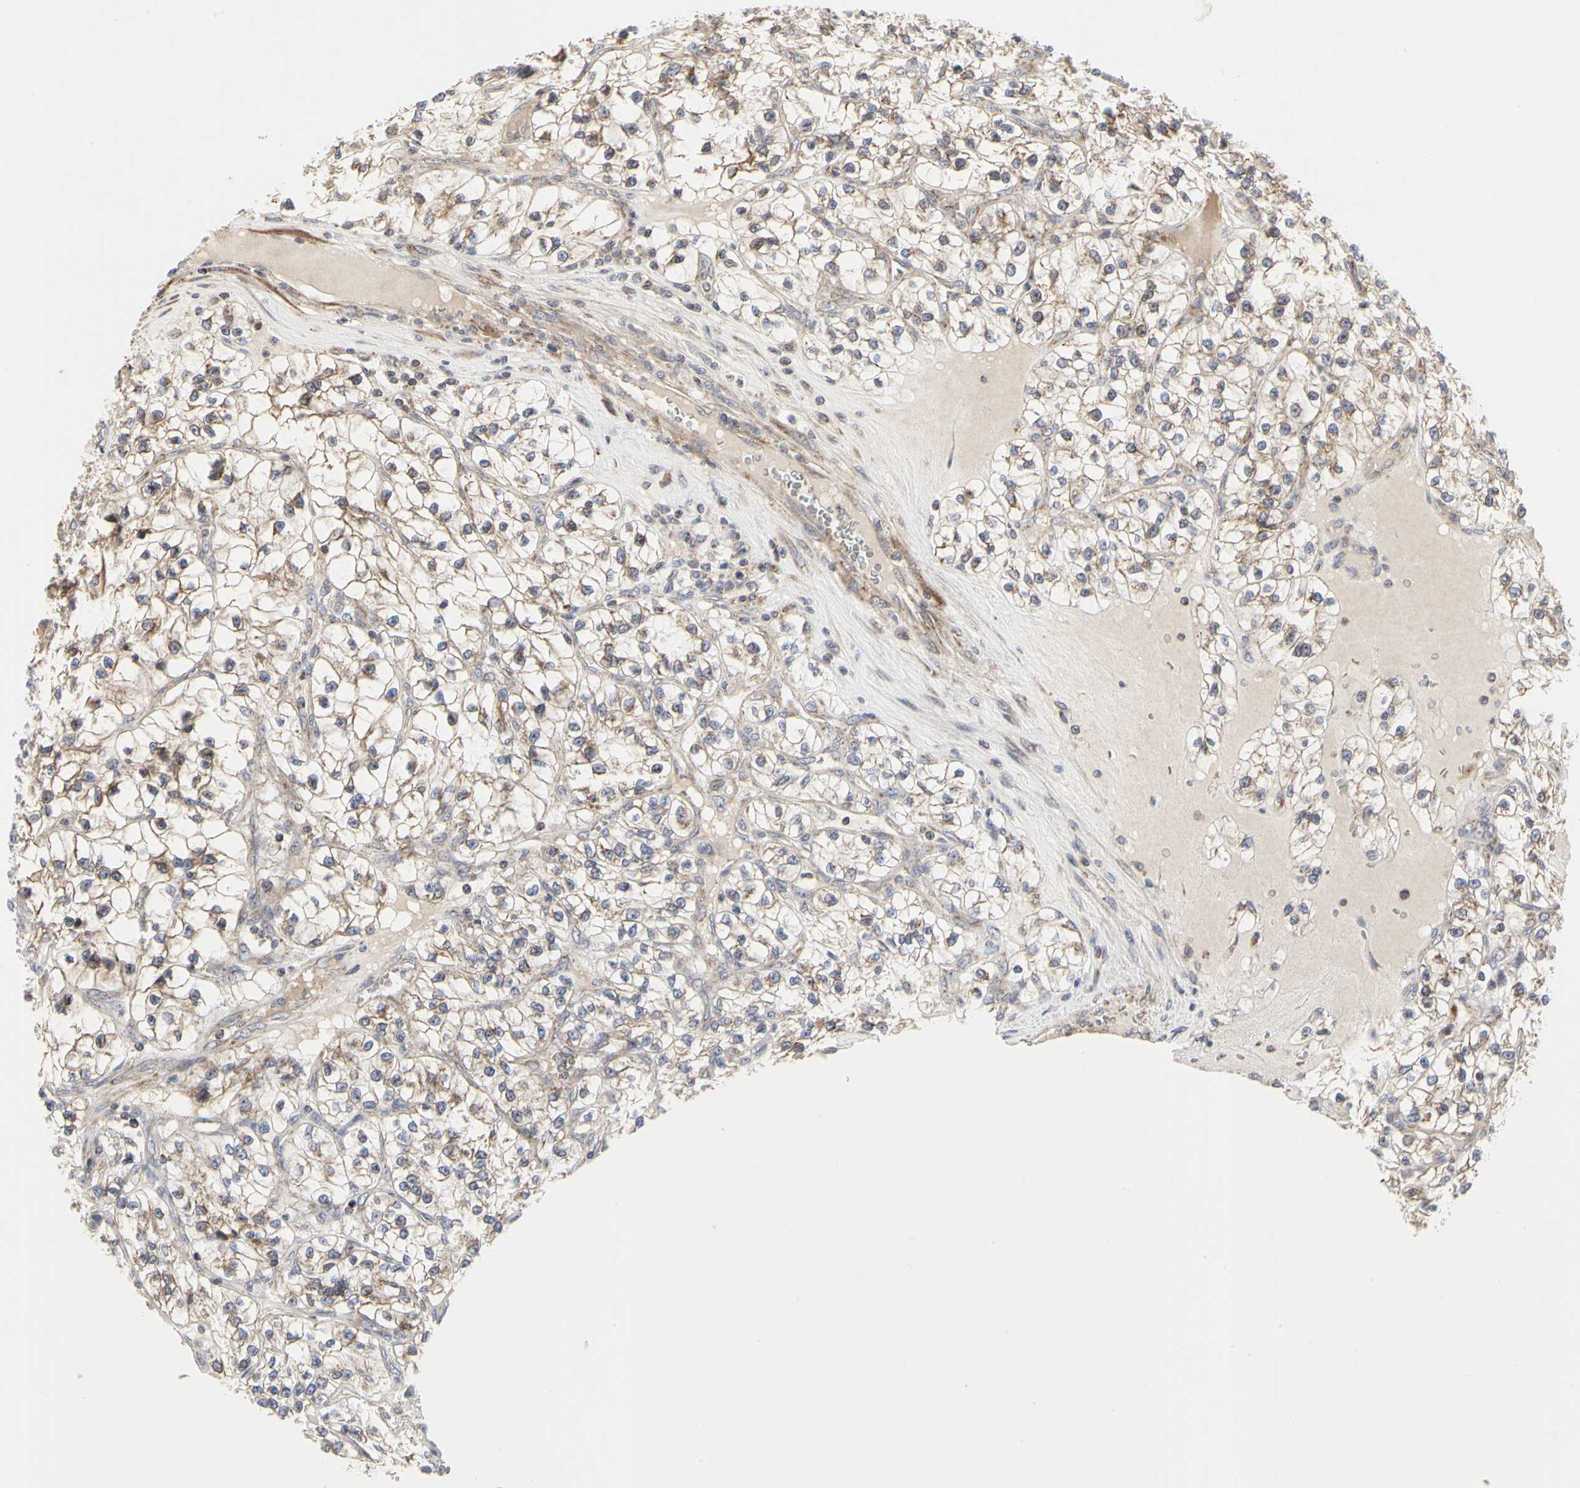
{"staining": {"intensity": "weak", "quantity": "25%-75%", "location": "cytoplasmic/membranous"}, "tissue": "renal cancer", "cell_type": "Tumor cells", "image_type": "cancer", "snomed": [{"axis": "morphology", "description": "Adenocarcinoma, NOS"}, {"axis": "topography", "description": "Kidney"}], "caption": "Human adenocarcinoma (renal) stained with a brown dye shows weak cytoplasmic/membranous positive positivity in approximately 25%-75% of tumor cells.", "gene": "TSKU", "patient": {"sex": "female", "age": 57}}